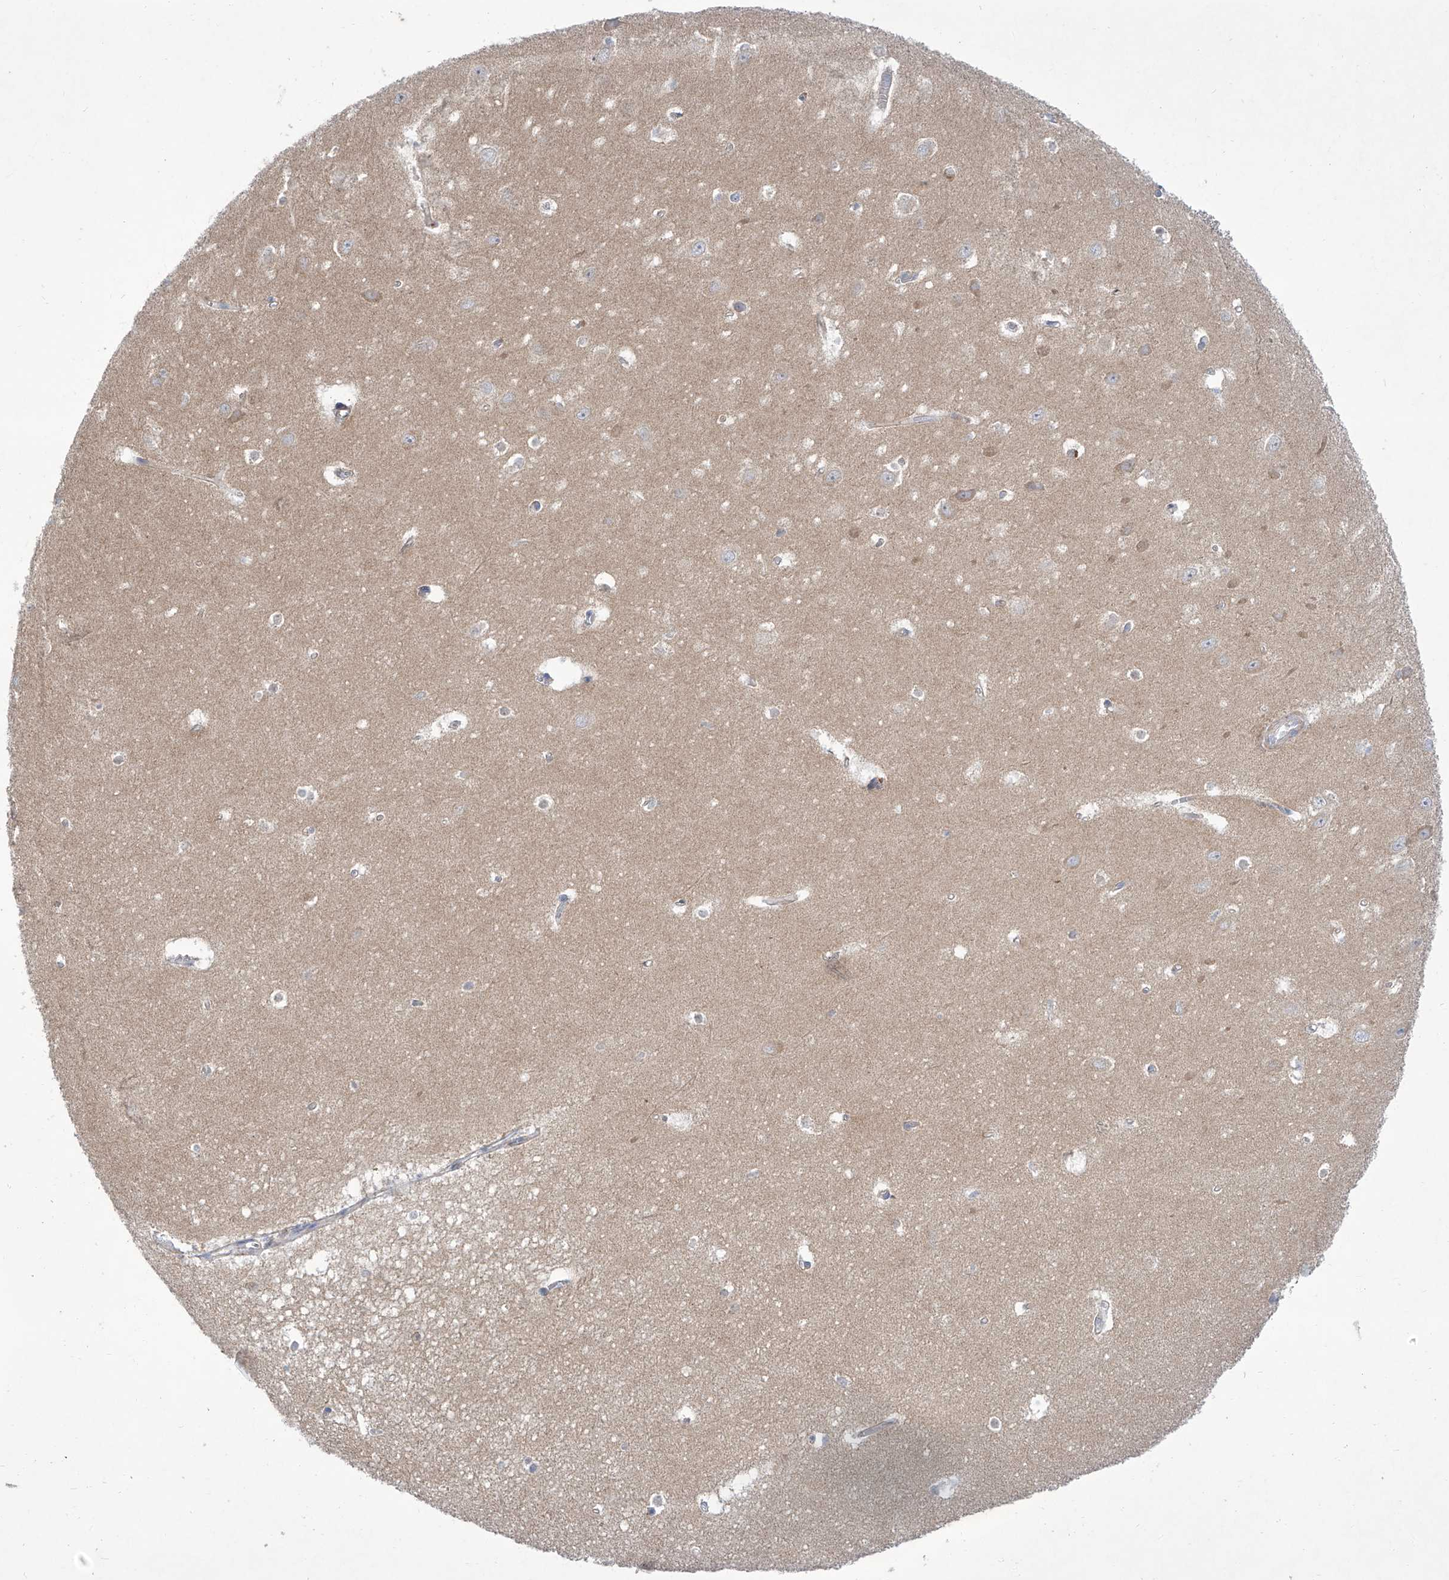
{"staining": {"intensity": "negative", "quantity": "none", "location": "none"}, "tissue": "hippocampus", "cell_type": "Glial cells", "image_type": "normal", "snomed": [{"axis": "morphology", "description": "Normal tissue, NOS"}, {"axis": "topography", "description": "Hippocampus"}], "caption": "DAB immunohistochemical staining of benign human hippocampus reveals no significant expression in glial cells.", "gene": "SRBD1", "patient": {"sex": "female", "age": 64}}